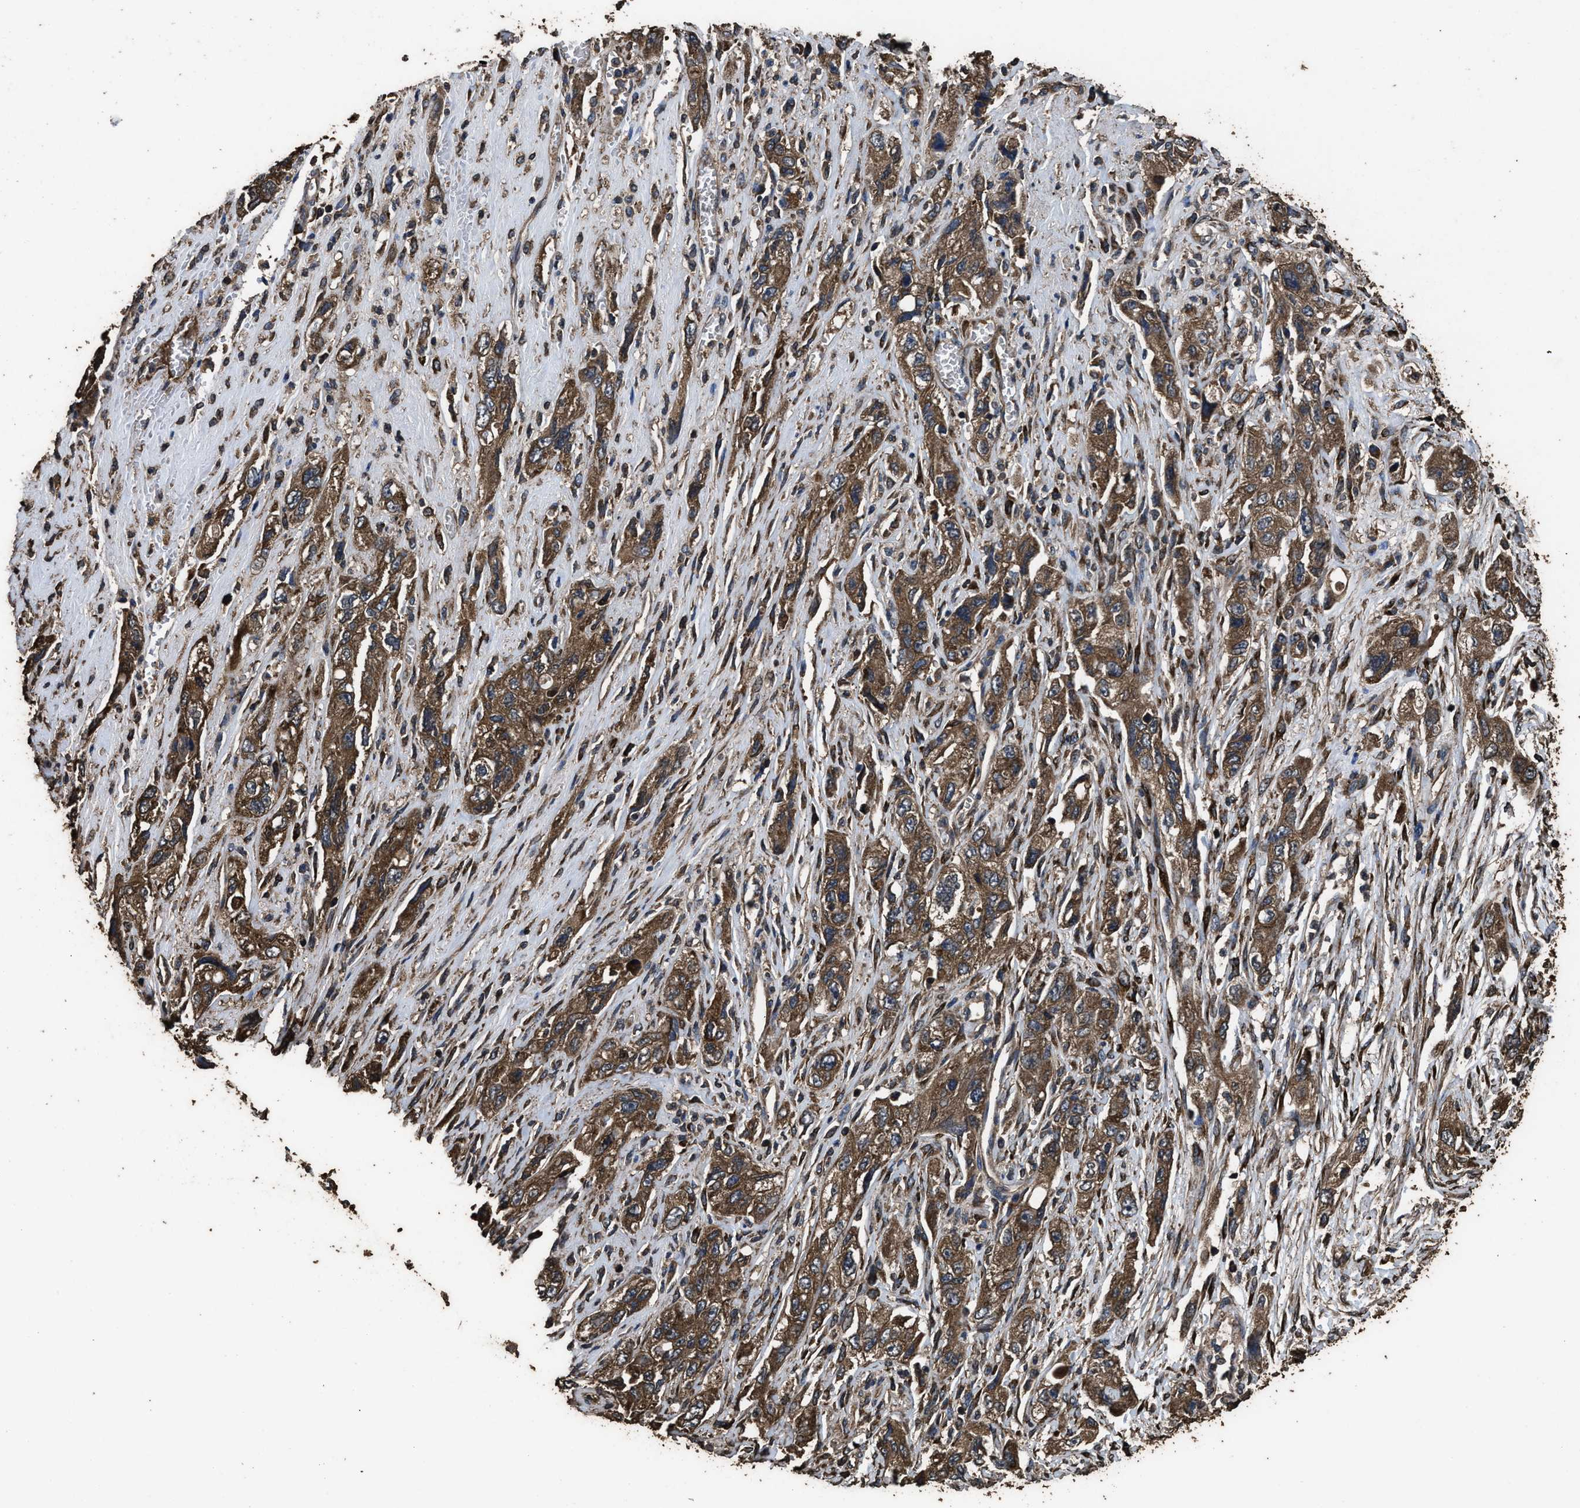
{"staining": {"intensity": "moderate", "quantity": ">75%", "location": "cytoplasmic/membranous"}, "tissue": "pancreatic cancer", "cell_type": "Tumor cells", "image_type": "cancer", "snomed": [{"axis": "morphology", "description": "Adenocarcinoma, NOS"}, {"axis": "topography", "description": "Pancreas"}], "caption": "Protein expression analysis of pancreatic cancer displays moderate cytoplasmic/membranous expression in approximately >75% of tumor cells.", "gene": "ZMYND19", "patient": {"sex": "female", "age": 73}}